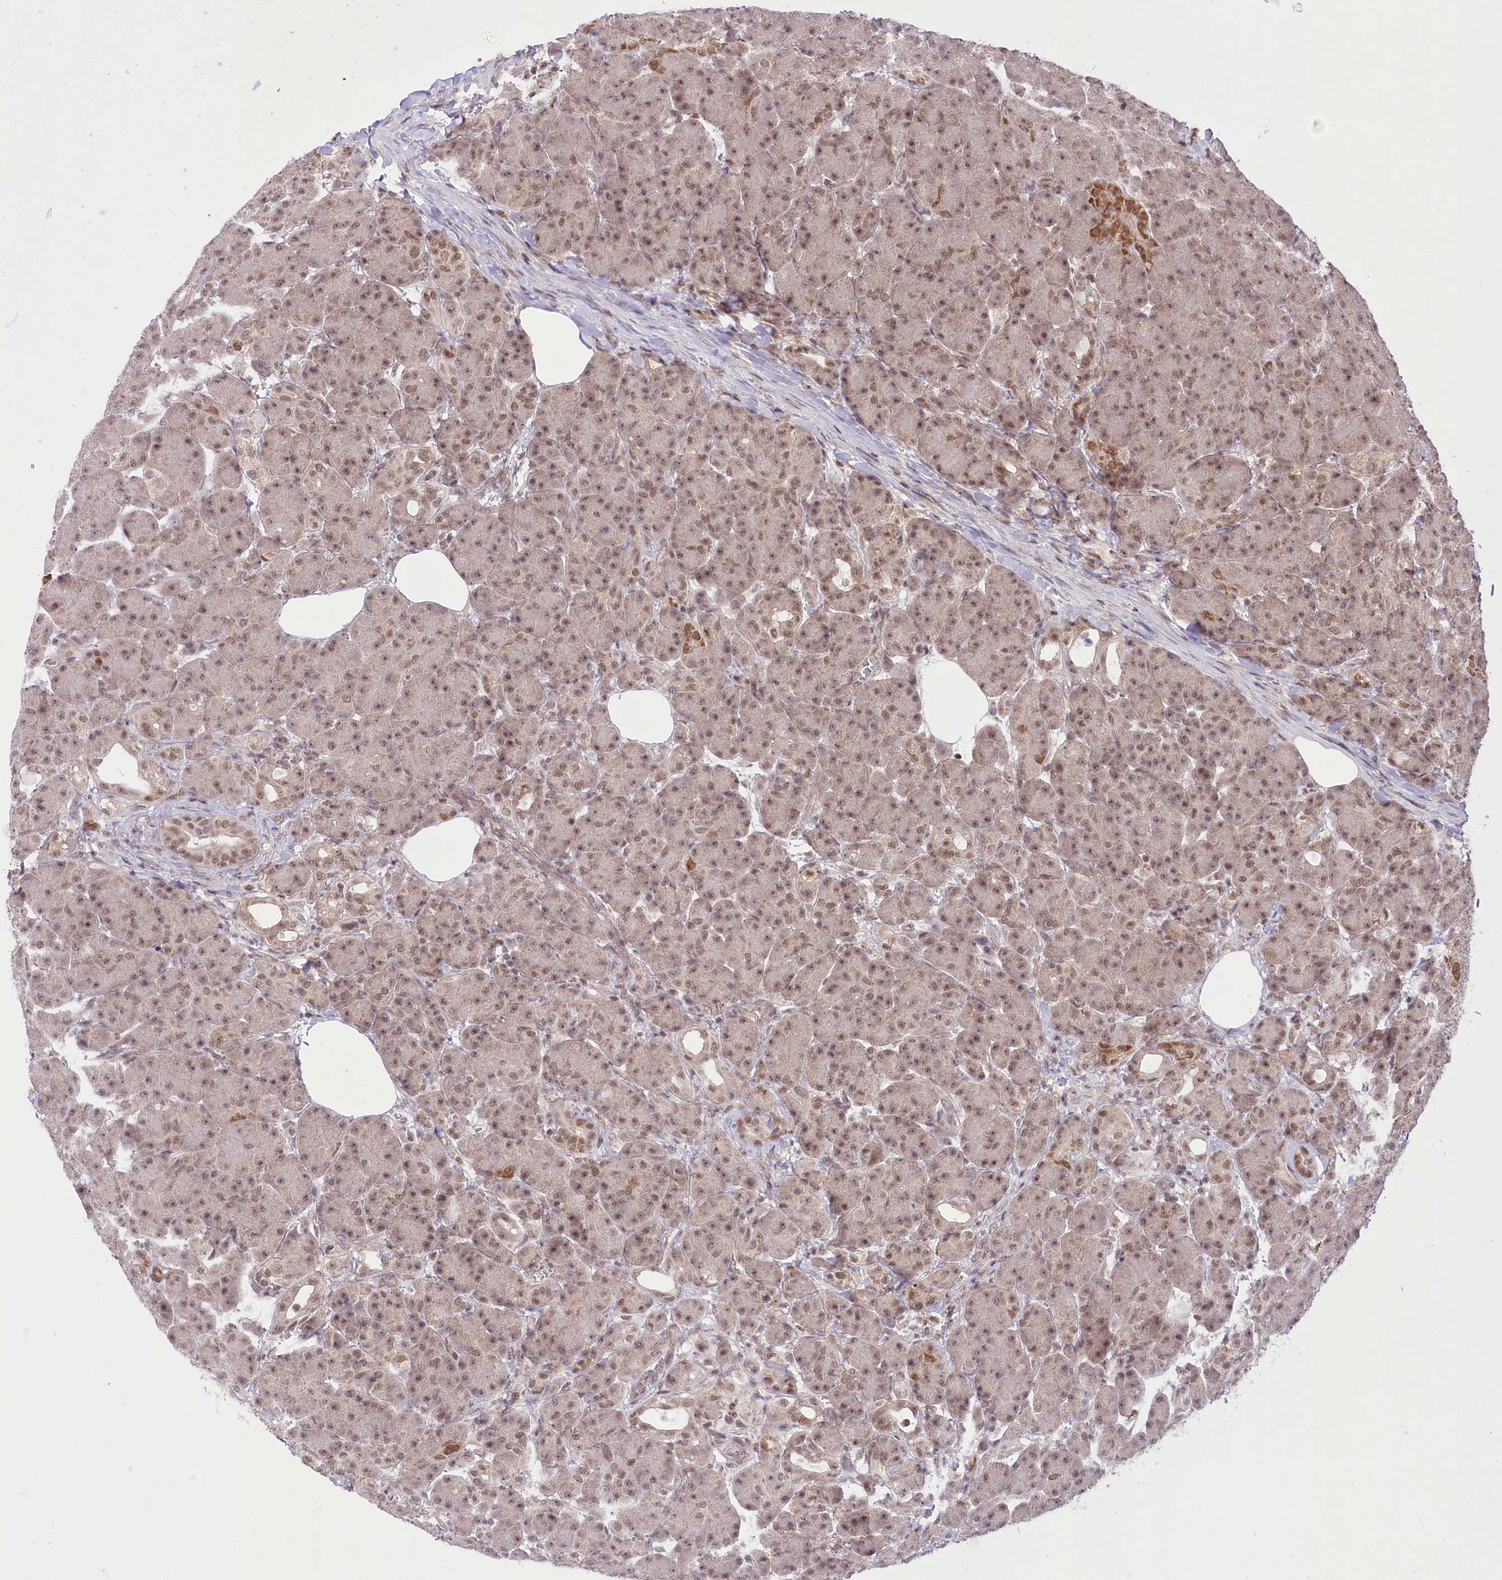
{"staining": {"intensity": "moderate", "quantity": "25%-75%", "location": "nuclear"}, "tissue": "pancreas", "cell_type": "Exocrine glandular cells", "image_type": "normal", "snomed": [{"axis": "morphology", "description": "Normal tissue, NOS"}, {"axis": "topography", "description": "Pancreas"}], "caption": "A high-resolution histopathology image shows immunohistochemistry (IHC) staining of unremarkable pancreas, which demonstrates moderate nuclear staining in about 25%-75% of exocrine glandular cells.", "gene": "ZMAT2", "patient": {"sex": "male", "age": 63}}